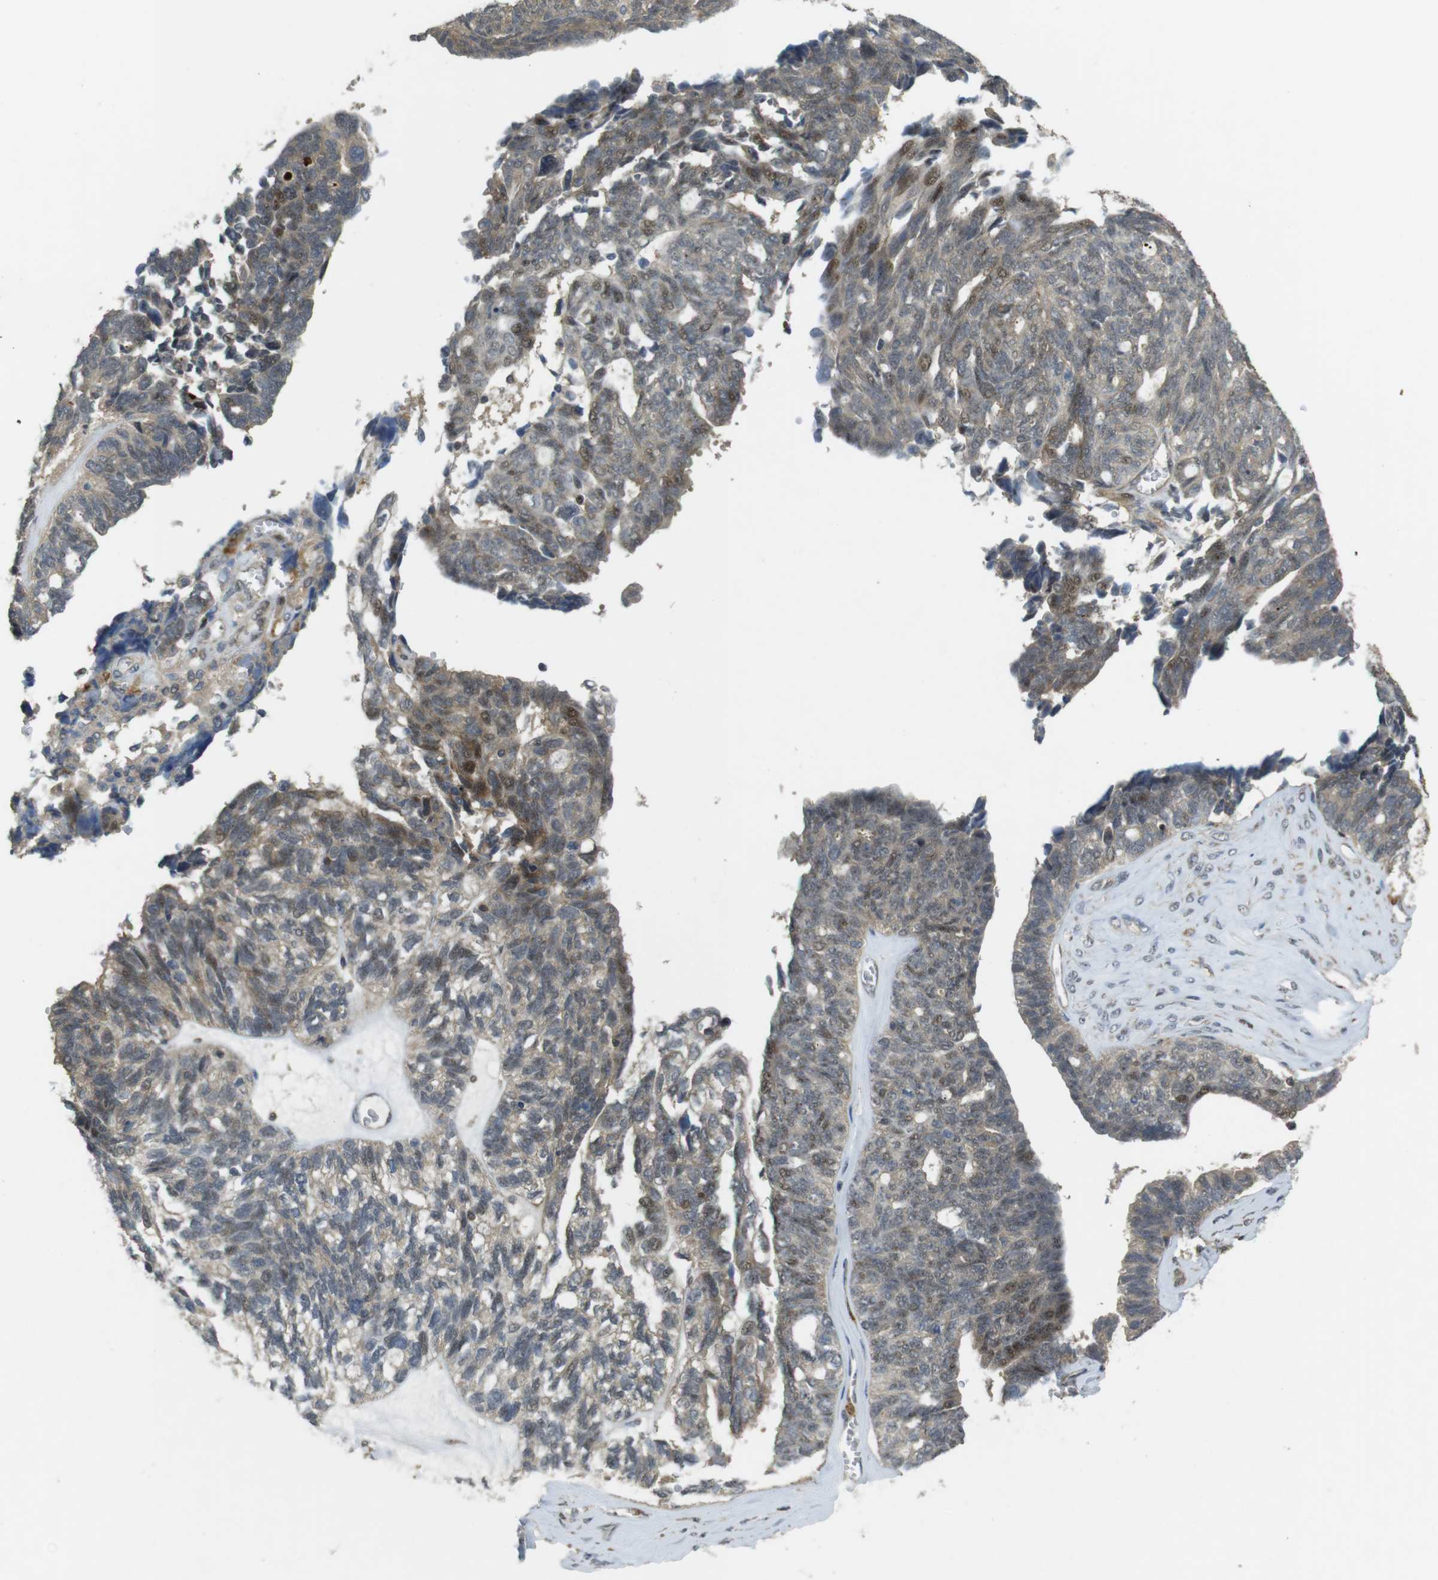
{"staining": {"intensity": "weak", "quantity": "25%-75%", "location": "cytoplasmic/membranous,nuclear"}, "tissue": "ovarian cancer", "cell_type": "Tumor cells", "image_type": "cancer", "snomed": [{"axis": "morphology", "description": "Cystadenocarcinoma, serous, NOS"}, {"axis": "topography", "description": "Ovary"}], "caption": "Serous cystadenocarcinoma (ovarian) stained with a brown dye shows weak cytoplasmic/membranous and nuclear positive positivity in approximately 25%-75% of tumor cells.", "gene": "TMX3", "patient": {"sex": "female", "age": 79}}